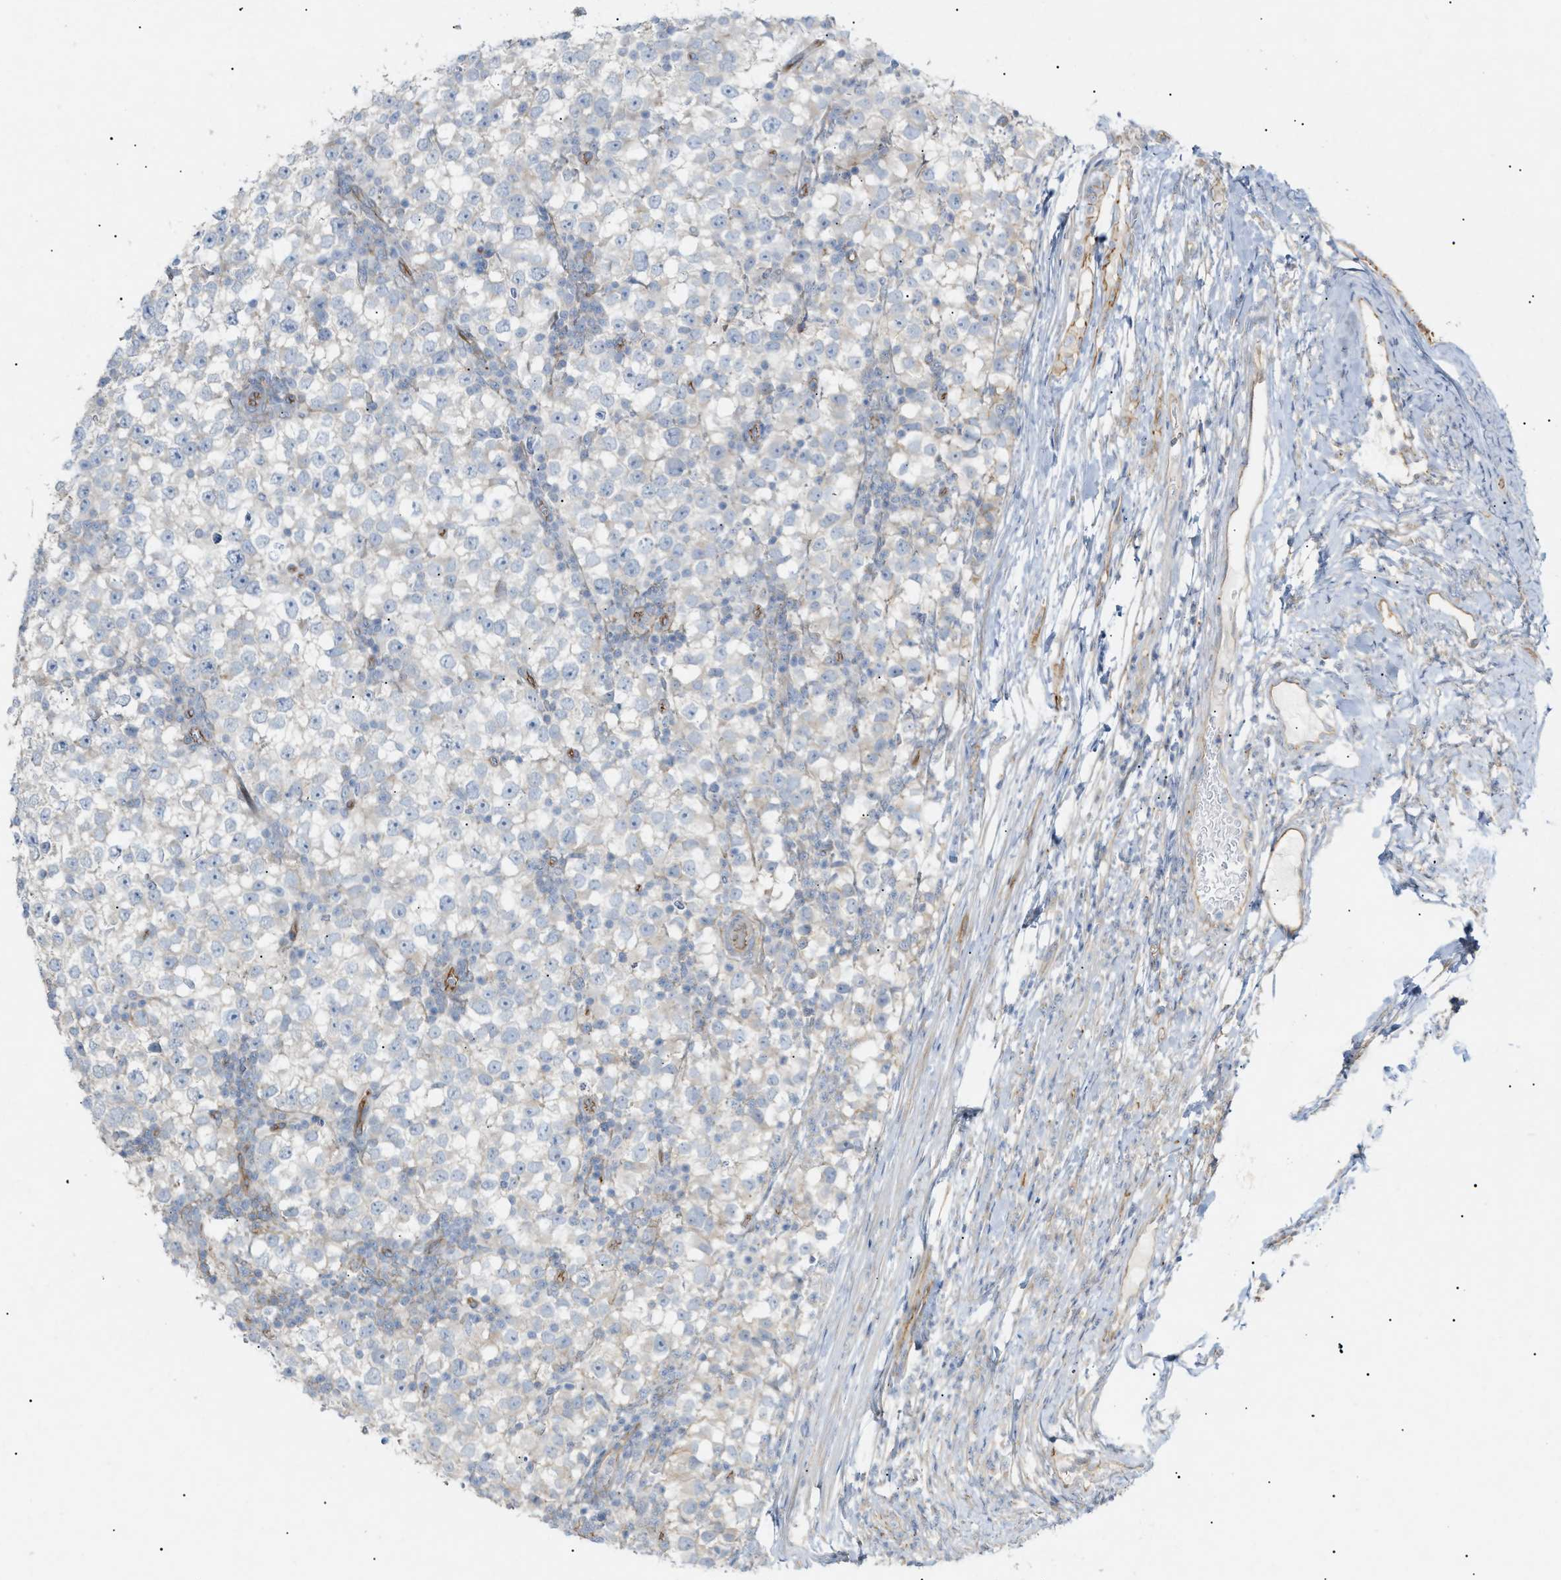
{"staining": {"intensity": "negative", "quantity": "none", "location": "none"}, "tissue": "testis cancer", "cell_type": "Tumor cells", "image_type": "cancer", "snomed": [{"axis": "morphology", "description": "Seminoma, NOS"}, {"axis": "topography", "description": "Testis"}], "caption": "IHC image of neoplastic tissue: human testis cancer stained with DAB (3,3'-diaminobenzidine) displays no significant protein staining in tumor cells.", "gene": "ZFHX2", "patient": {"sex": "male", "age": 65}}